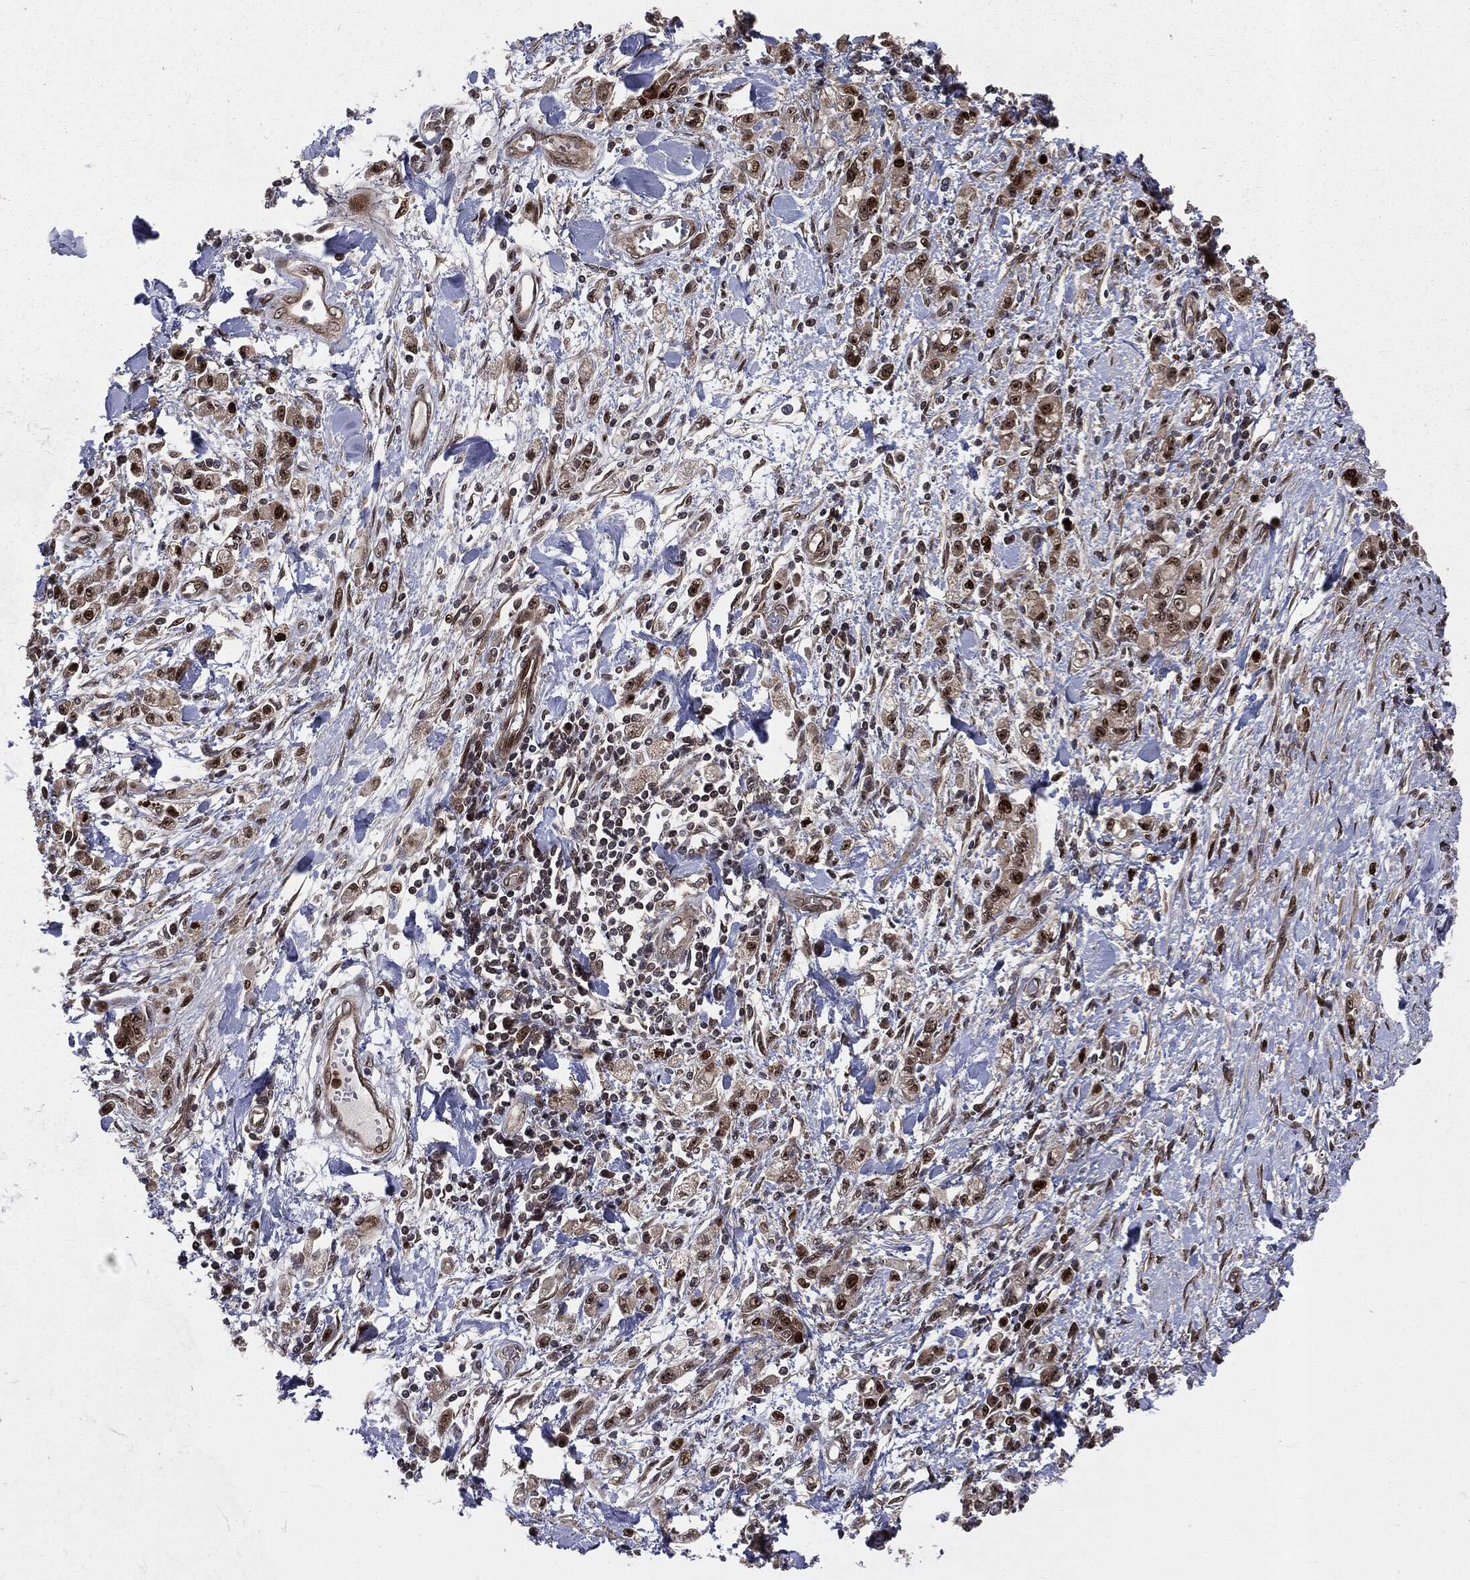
{"staining": {"intensity": "strong", "quantity": "25%-75%", "location": "nuclear"}, "tissue": "stomach cancer", "cell_type": "Tumor cells", "image_type": "cancer", "snomed": [{"axis": "morphology", "description": "Adenocarcinoma, NOS"}, {"axis": "topography", "description": "Stomach"}], "caption": "About 25%-75% of tumor cells in stomach adenocarcinoma demonstrate strong nuclear protein positivity as visualized by brown immunohistochemical staining.", "gene": "SMAD4", "patient": {"sex": "male", "age": 77}}